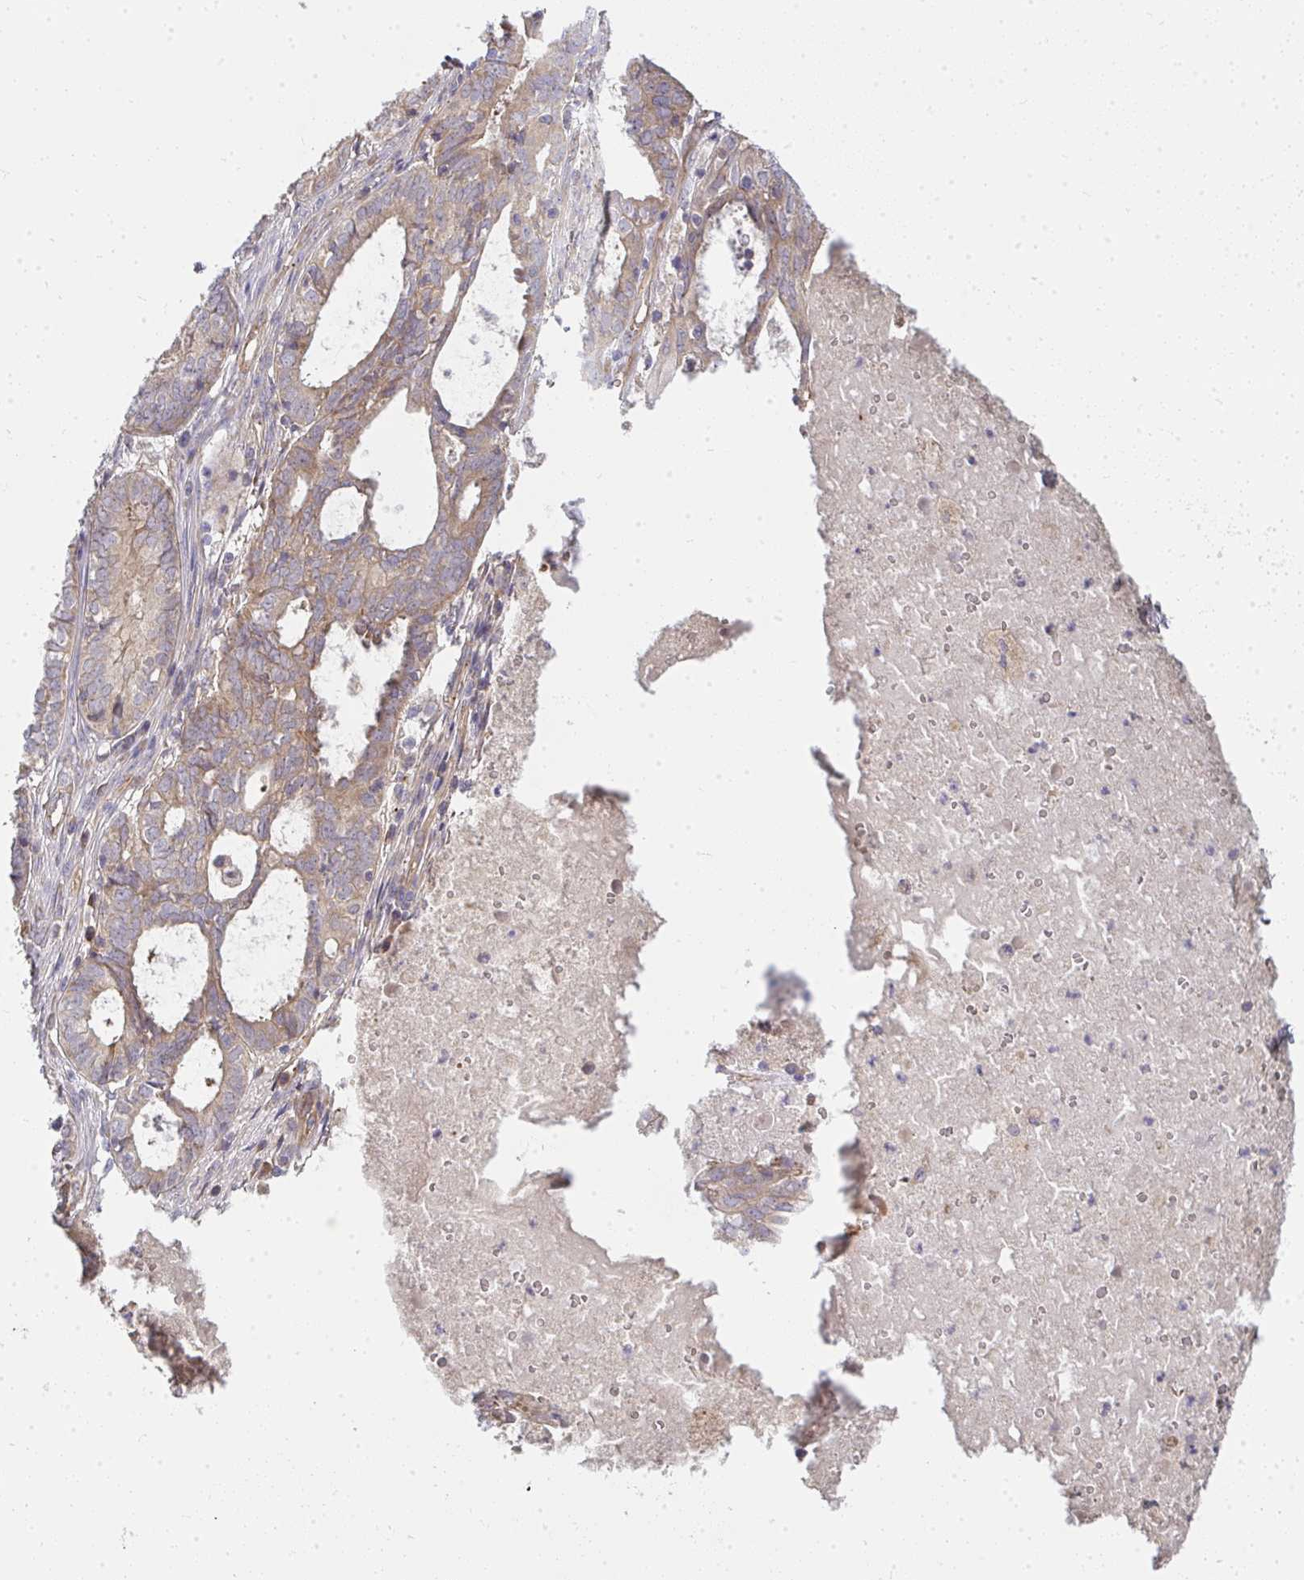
{"staining": {"intensity": "weak", "quantity": ">75%", "location": "cytoplasmic/membranous"}, "tissue": "ovarian cancer", "cell_type": "Tumor cells", "image_type": "cancer", "snomed": [{"axis": "morphology", "description": "Carcinoma, endometroid"}, {"axis": "topography", "description": "Ovary"}], "caption": "Immunohistochemistry (DAB) staining of ovarian endometroid carcinoma displays weak cytoplasmic/membranous protein positivity in about >75% of tumor cells. (brown staining indicates protein expression, while blue staining denotes nuclei).", "gene": "B4GALT6", "patient": {"sex": "female", "age": 64}}